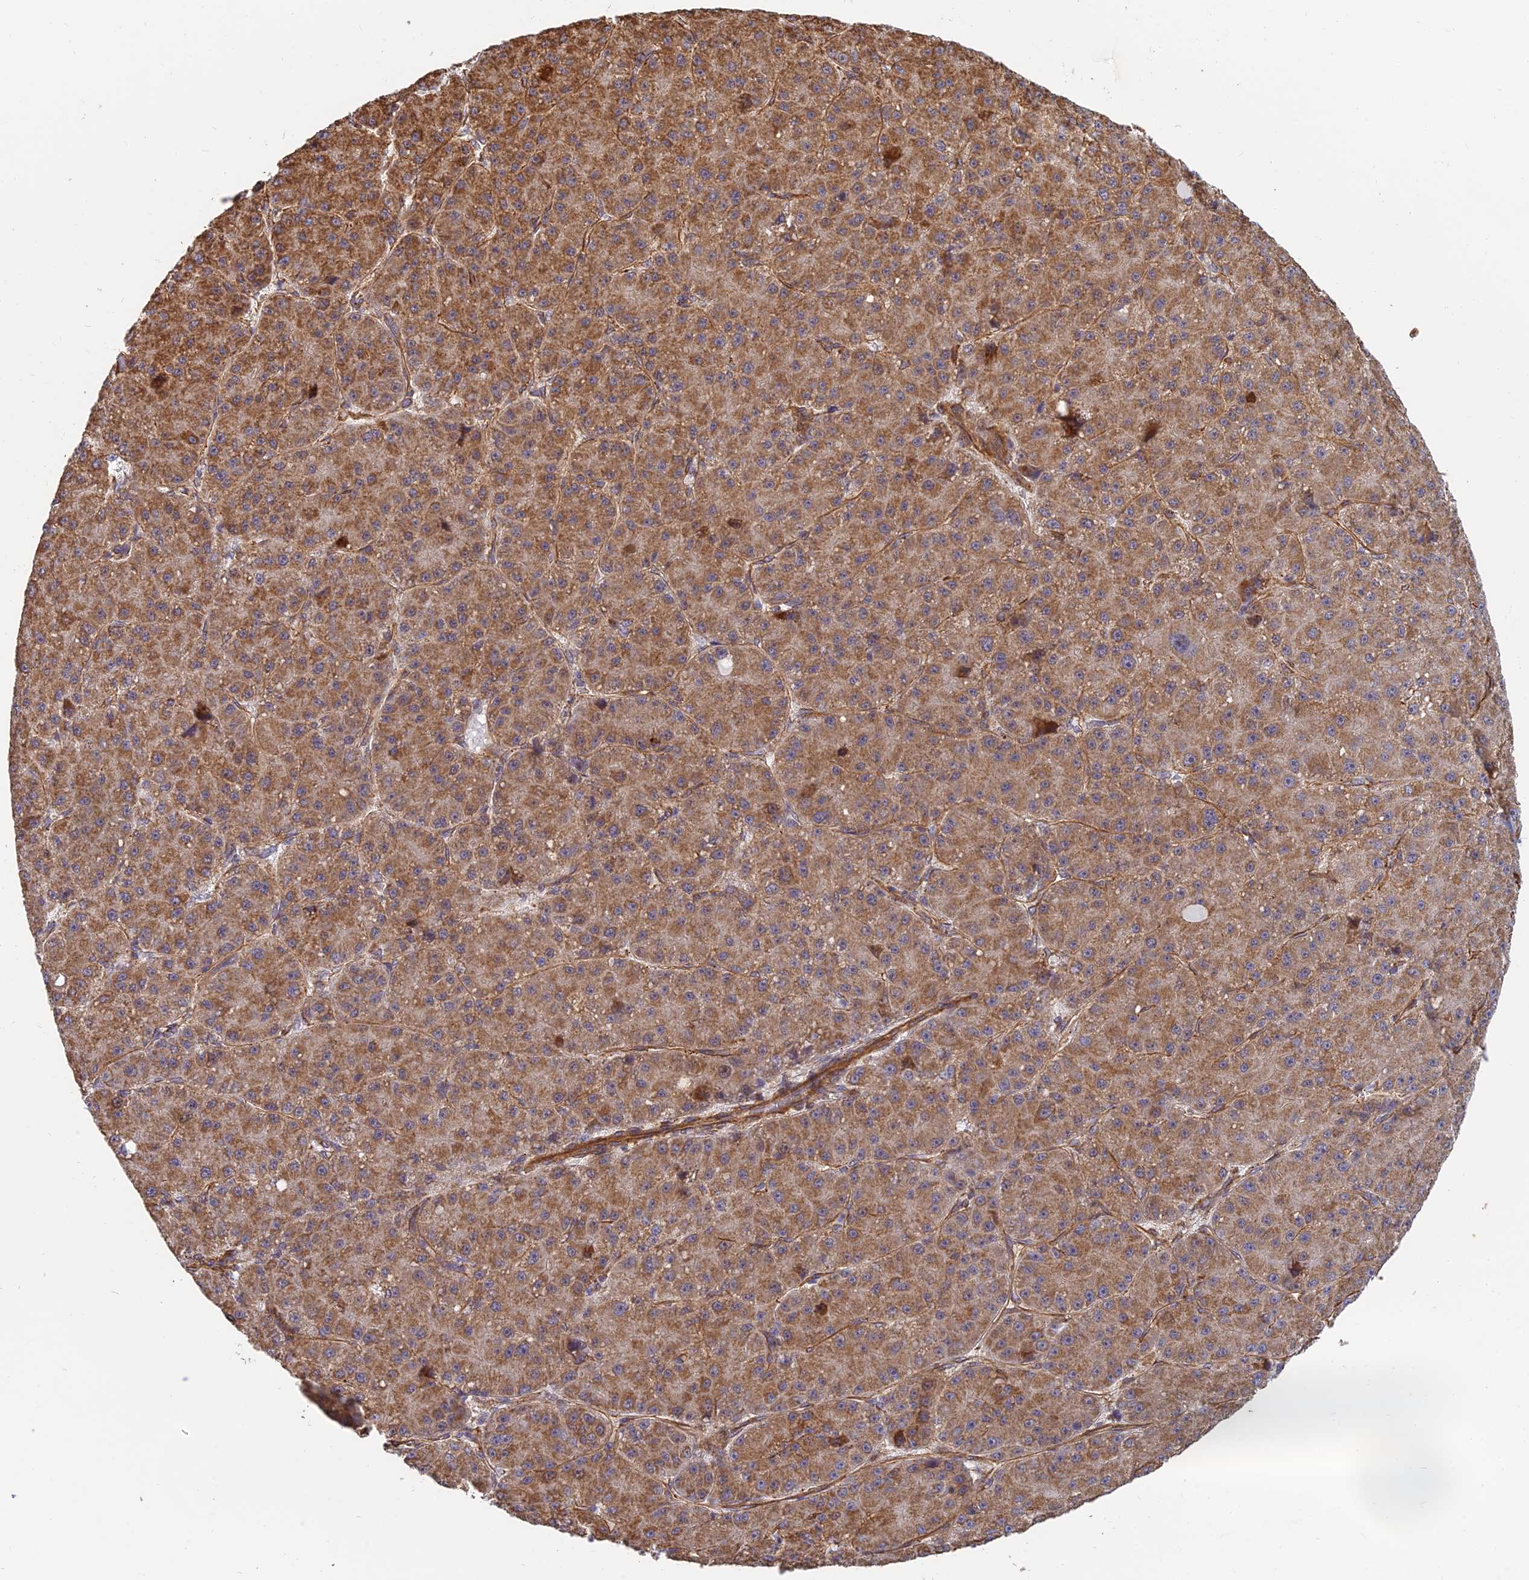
{"staining": {"intensity": "moderate", "quantity": ">75%", "location": "cytoplasmic/membranous"}, "tissue": "liver cancer", "cell_type": "Tumor cells", "image_type": "cancer", "snomed": [{"axis": "morphology", "description": "Carcinoma, Hepatocellular, NOS"}, {"axis": "topography", "description": "Liver"}], "caption": "High-magnification brightfield microscopy of liver cancer (hepatocellular carcinoma) stained with DAB (brown) and counterstained with hematoxylin (blue). tumor cells exhibit moderate cytoplasmic/membranous positivity is seen in approximately>75% of cells. The staining was performed using DAB (3,3'-diaminobenzidine), with brown indicating positive protein expression. Nuclei are stained blue with hematoxylin.", "gene": "DSTYK", "patient": {"sex": "male", "age": 67}}